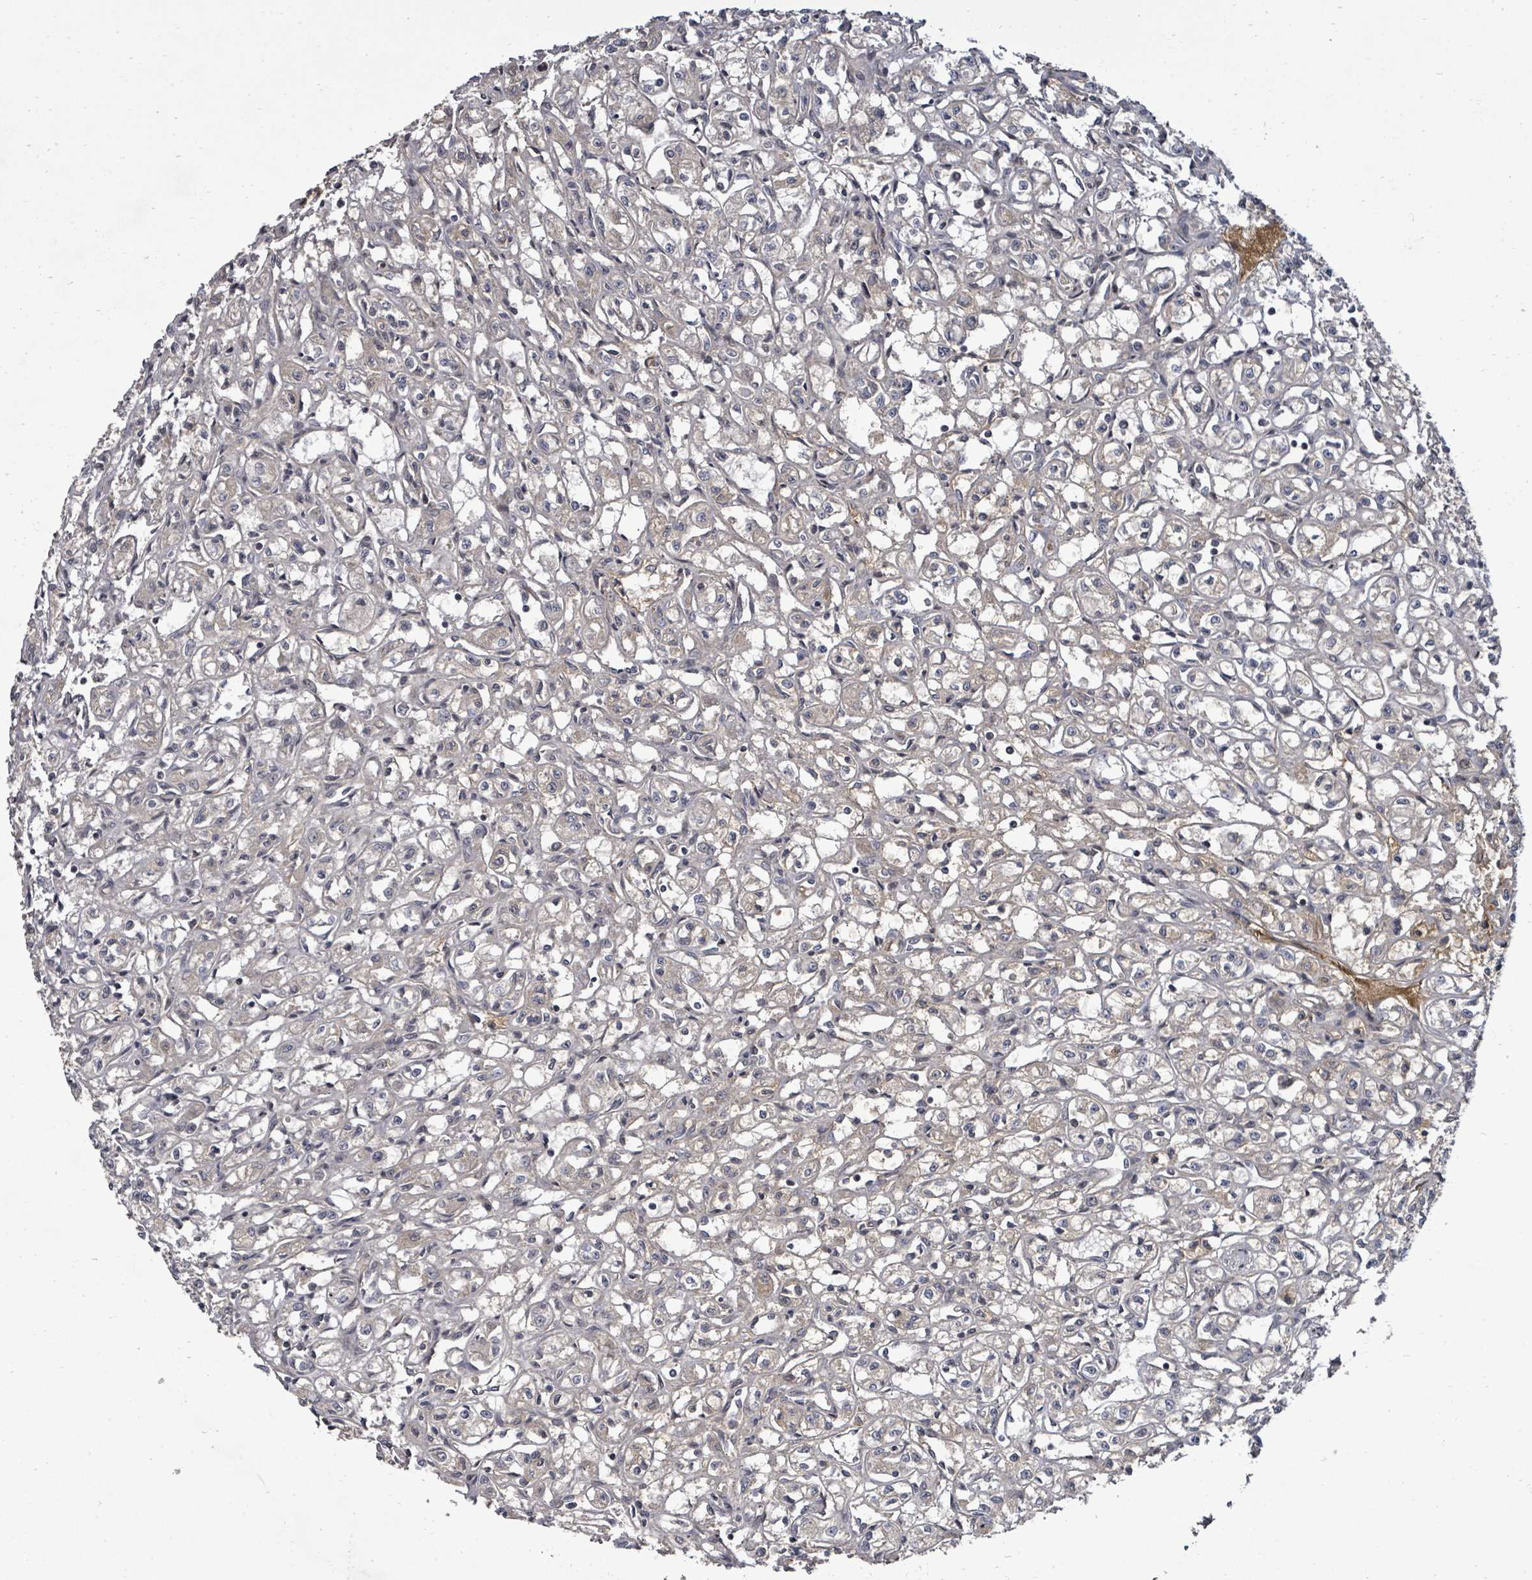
{"staining": {"intensity": "negative", "quantity": "none", "location": "none"}, "tissue": "renal cancer", "cell_type": "Tumor cells", "image_type": "cancer", "snomed": [{"axis": "morphology", "description": "Adenocarcinoma, NOS"}, {"axis": "topography", "description": "Kidney"}], "caption": "A high-resolution histopathology image shows immunohistochemistry staining of renal cancer (adenocarcinoma), which displays no significant expression in tumor cells.", "gene": "KRTAP27-1", "patient": {"sex": "male", "age": 56}}